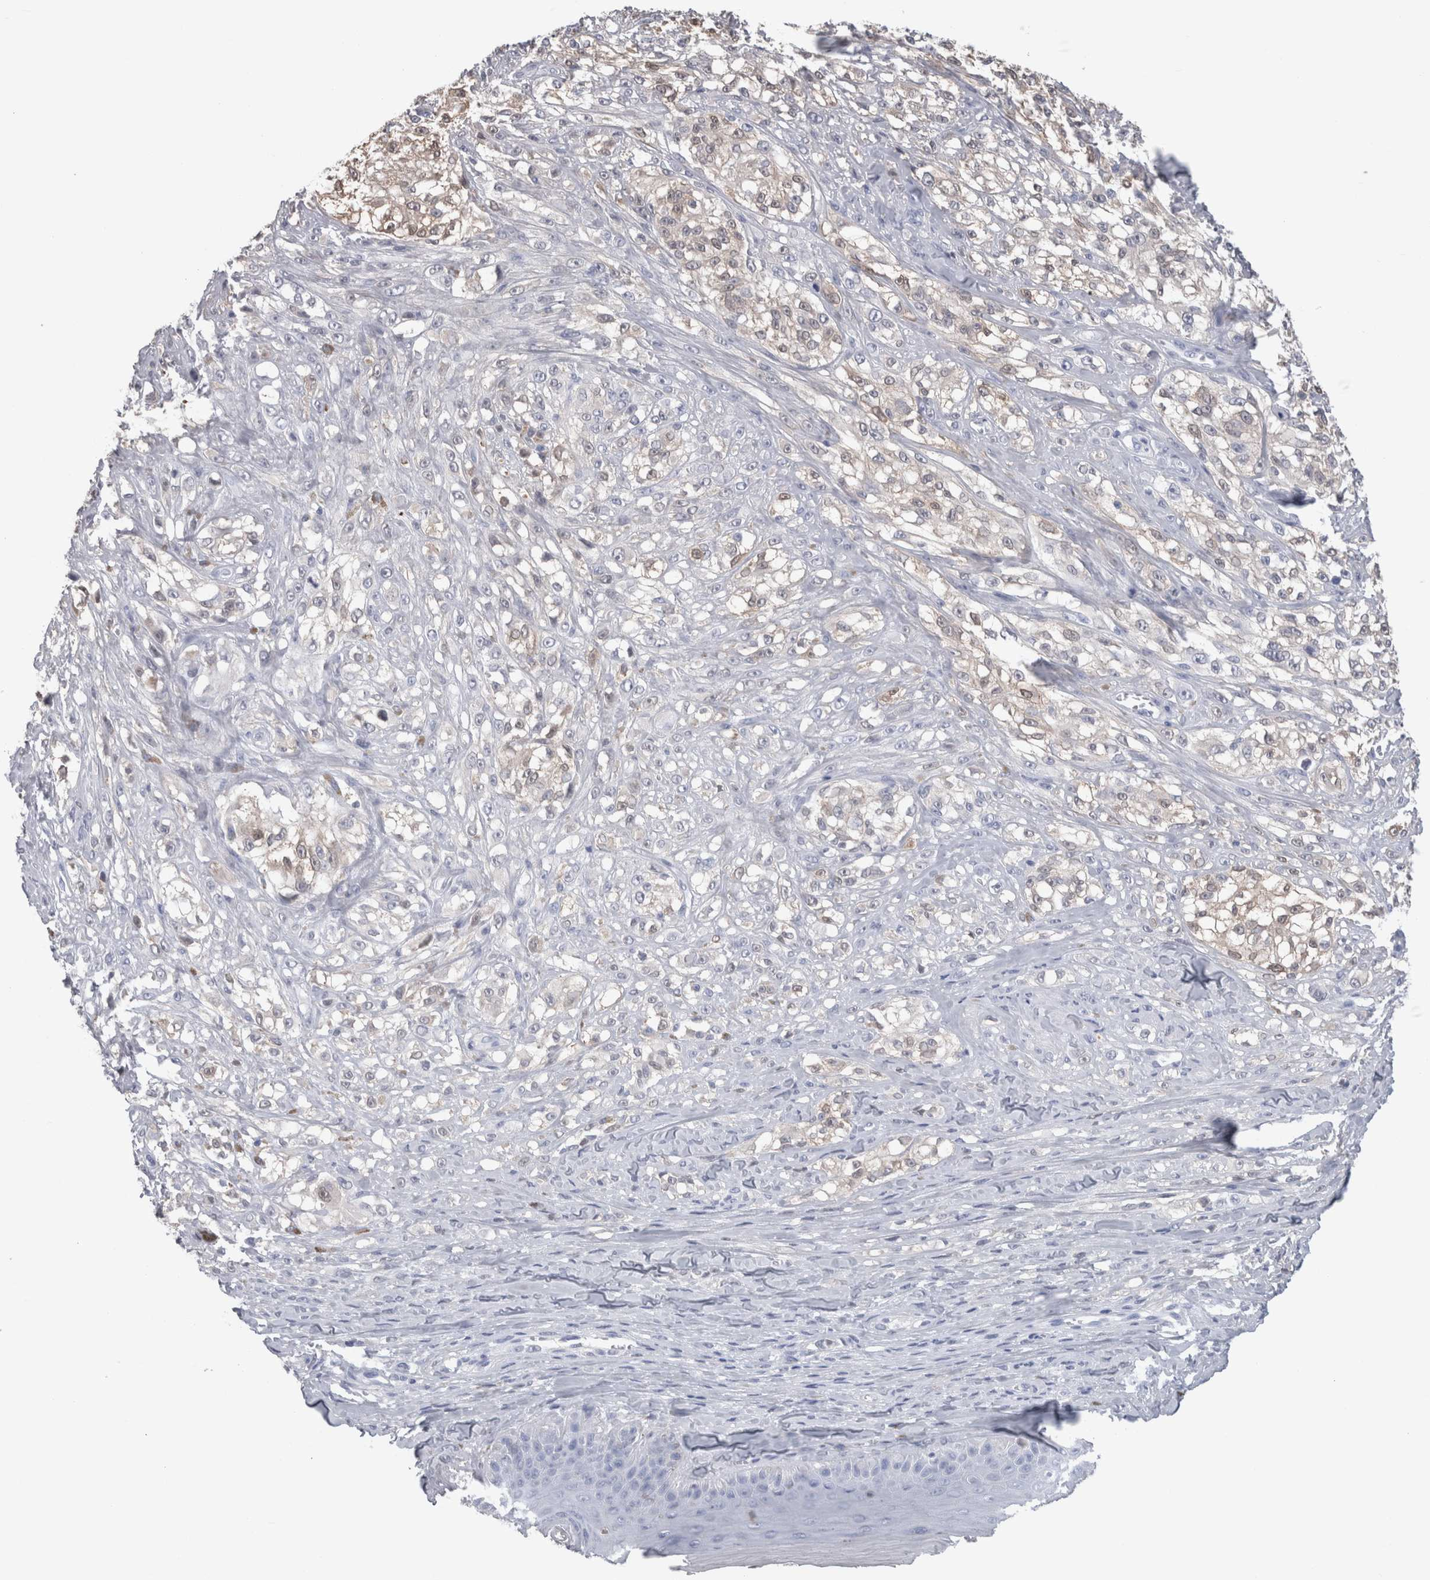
{"staining": {"intensity": "weak", "quantity": "25%-75%", "location": "cytoplasmic/membranous,nuclear"}, "tissue": "melanoma", "cell_type": "Tumor cells", "image_type": "cancer", "snomed": [{"axis": "morphology", "description": "Malignant melanoma, NOS"}, {"axis": "topography", "description": "Skin of head"}], "caption": "Protein staining of melanoma tissue shows weak cytoplasmic/membranous and nuclear expression in about 25%-75% of tumor cells.", "gene": "CA8", "patient": {"sex": "male", "age": 83}}